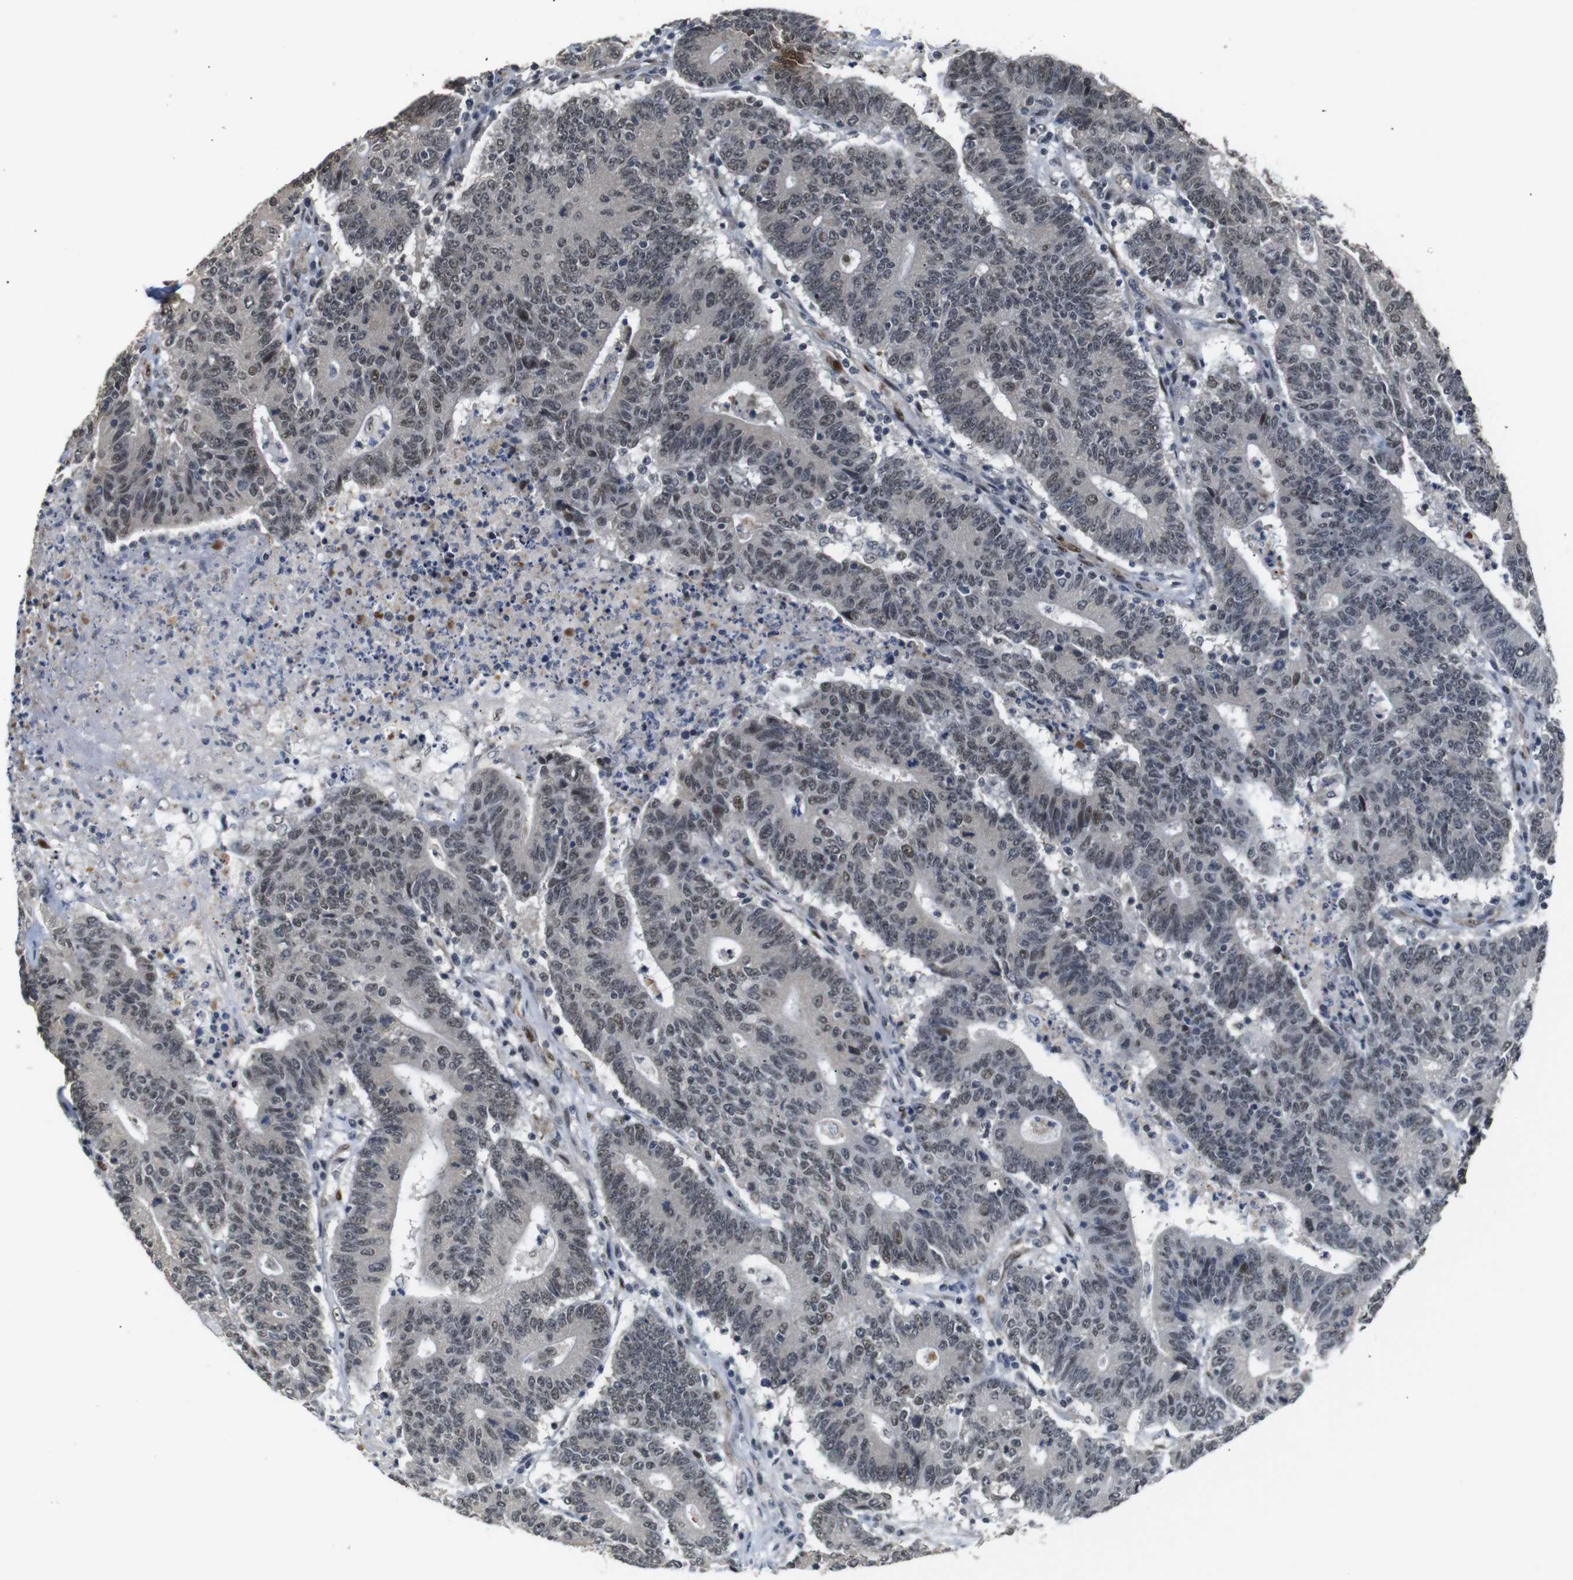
{"staining": {"intensity": "moderate", "quantity": ">75%", "location": "cytoplasmic/membranous,nuclear"}, "tissue": "colorectal cancer", "cell_type": "Tumor cells", "image_type": "cancer", "snomed": [{"axis": "morphology", "description": "Normal tissue, NOS"}, {"axis": "morphology", "description": "Adenocarcinoma, NOS"}, {"axis": "topography", "description": "Colon"}], "caption": "Brown immunohistochemical staining in human colorectal cancer (adenocarcinoma) exhibits moderate cytoplasmic/membranous and nuclear positivity in about >75% of tumor cells. (DAB (3,3'-diaminobenzidine) IHC, brown staining for protein, blue staining for nuclei).", "gene": "TBX2", "patient": {"sex": "female", "age": 75}}